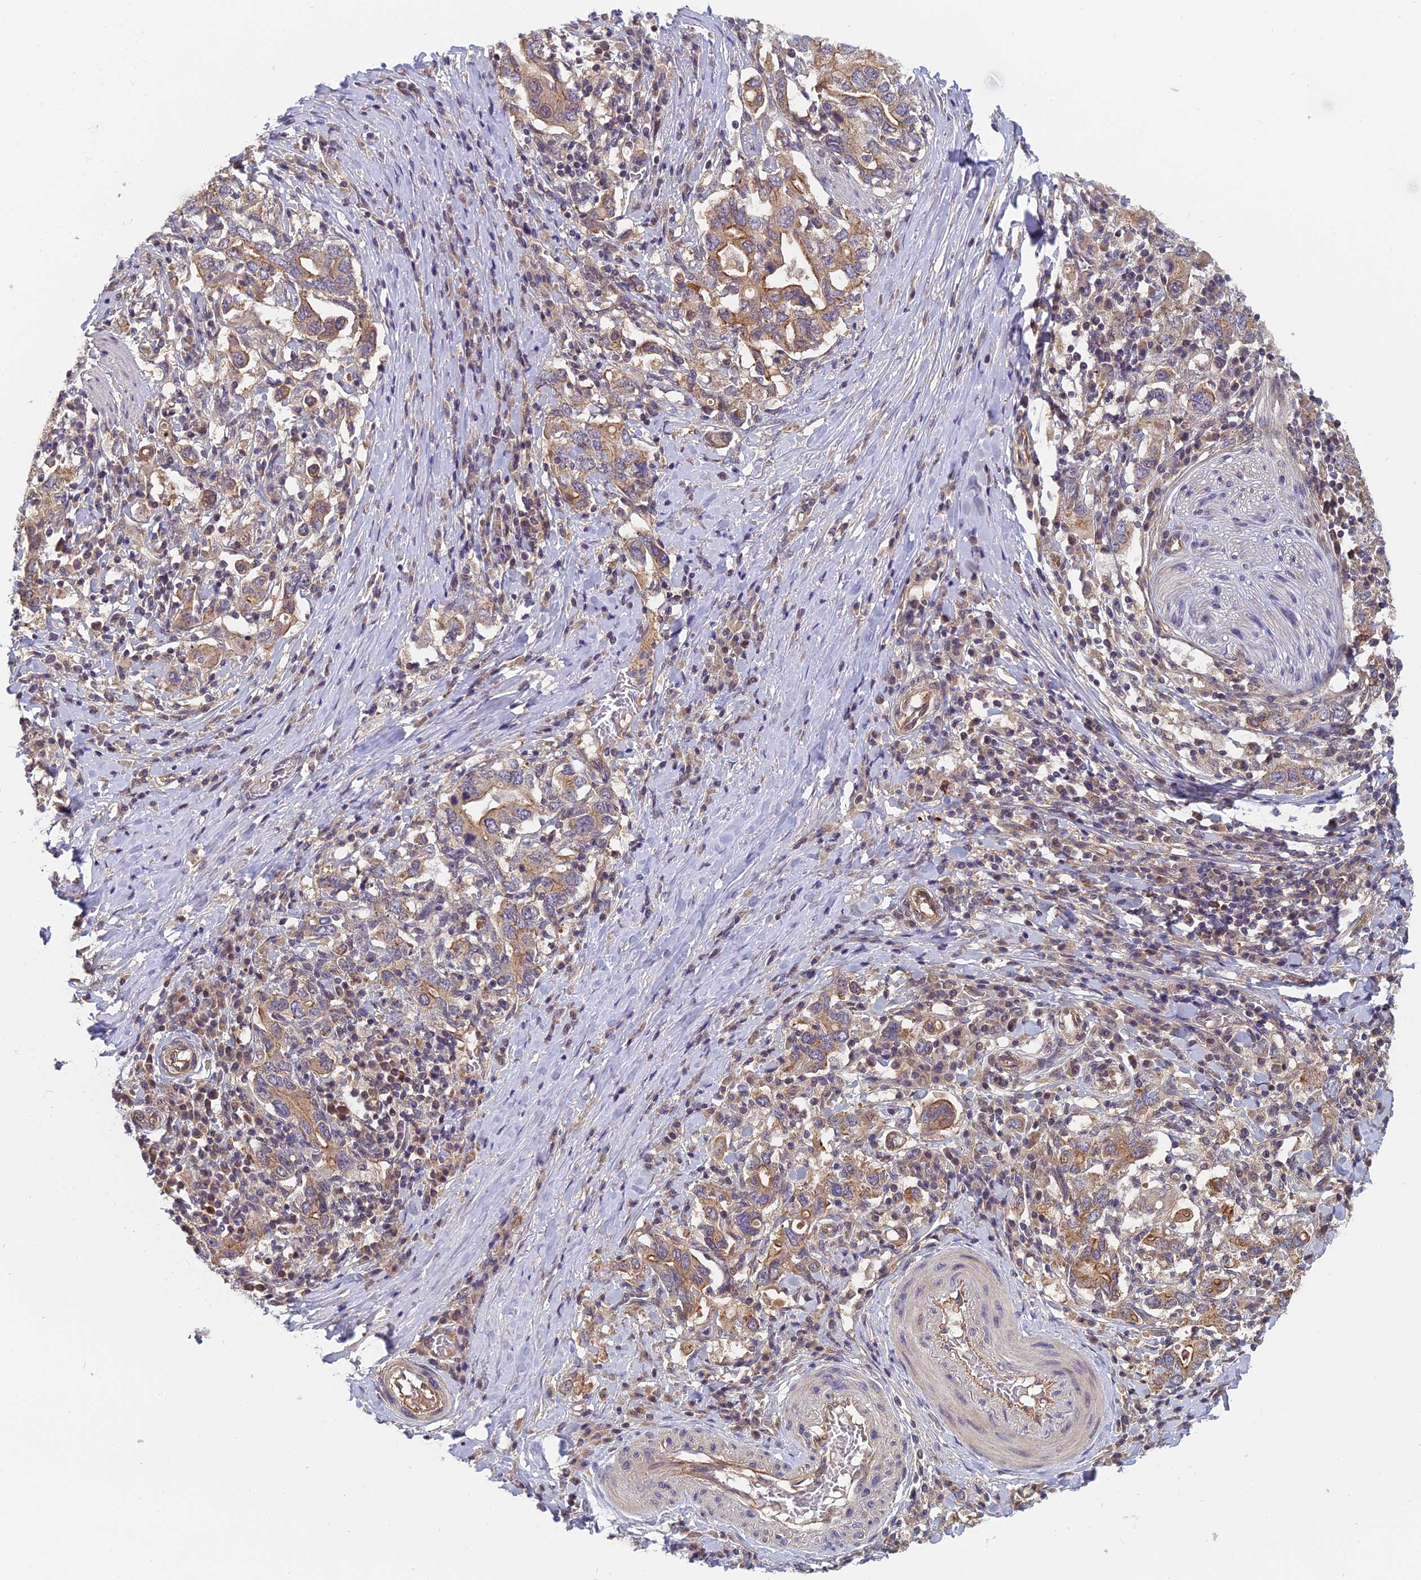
{"staining": {"intensity": "weak", "quantity": ">75%", "location": "cytoplasmic/membranous"}, "tissue": "stomach cancer", "cell_type": "Tumor cells", "image_type": "cancer", "snomed": [{"axis": "morphology", "description": "Adenocarcinoma, NOS"}, {"axis": "topography", "description": "Stomach, upper"}, {"axis": "topography", "description": "Stomach"}], "caption": "Immunohistochemistry (IHC) of human stomach cancer (adenocarcinoma) exhibits low levels of weak cytoplasmic/membranous staining in about >75% of tumor cells. The staining was performed using DAB to visualize the protein expression in brown, while the nuclei were stained in blue with hematoxylin (Magnification: 20x).", "gene": "PIKFYVE", "patient": {"sex": "male", "age": 62}}